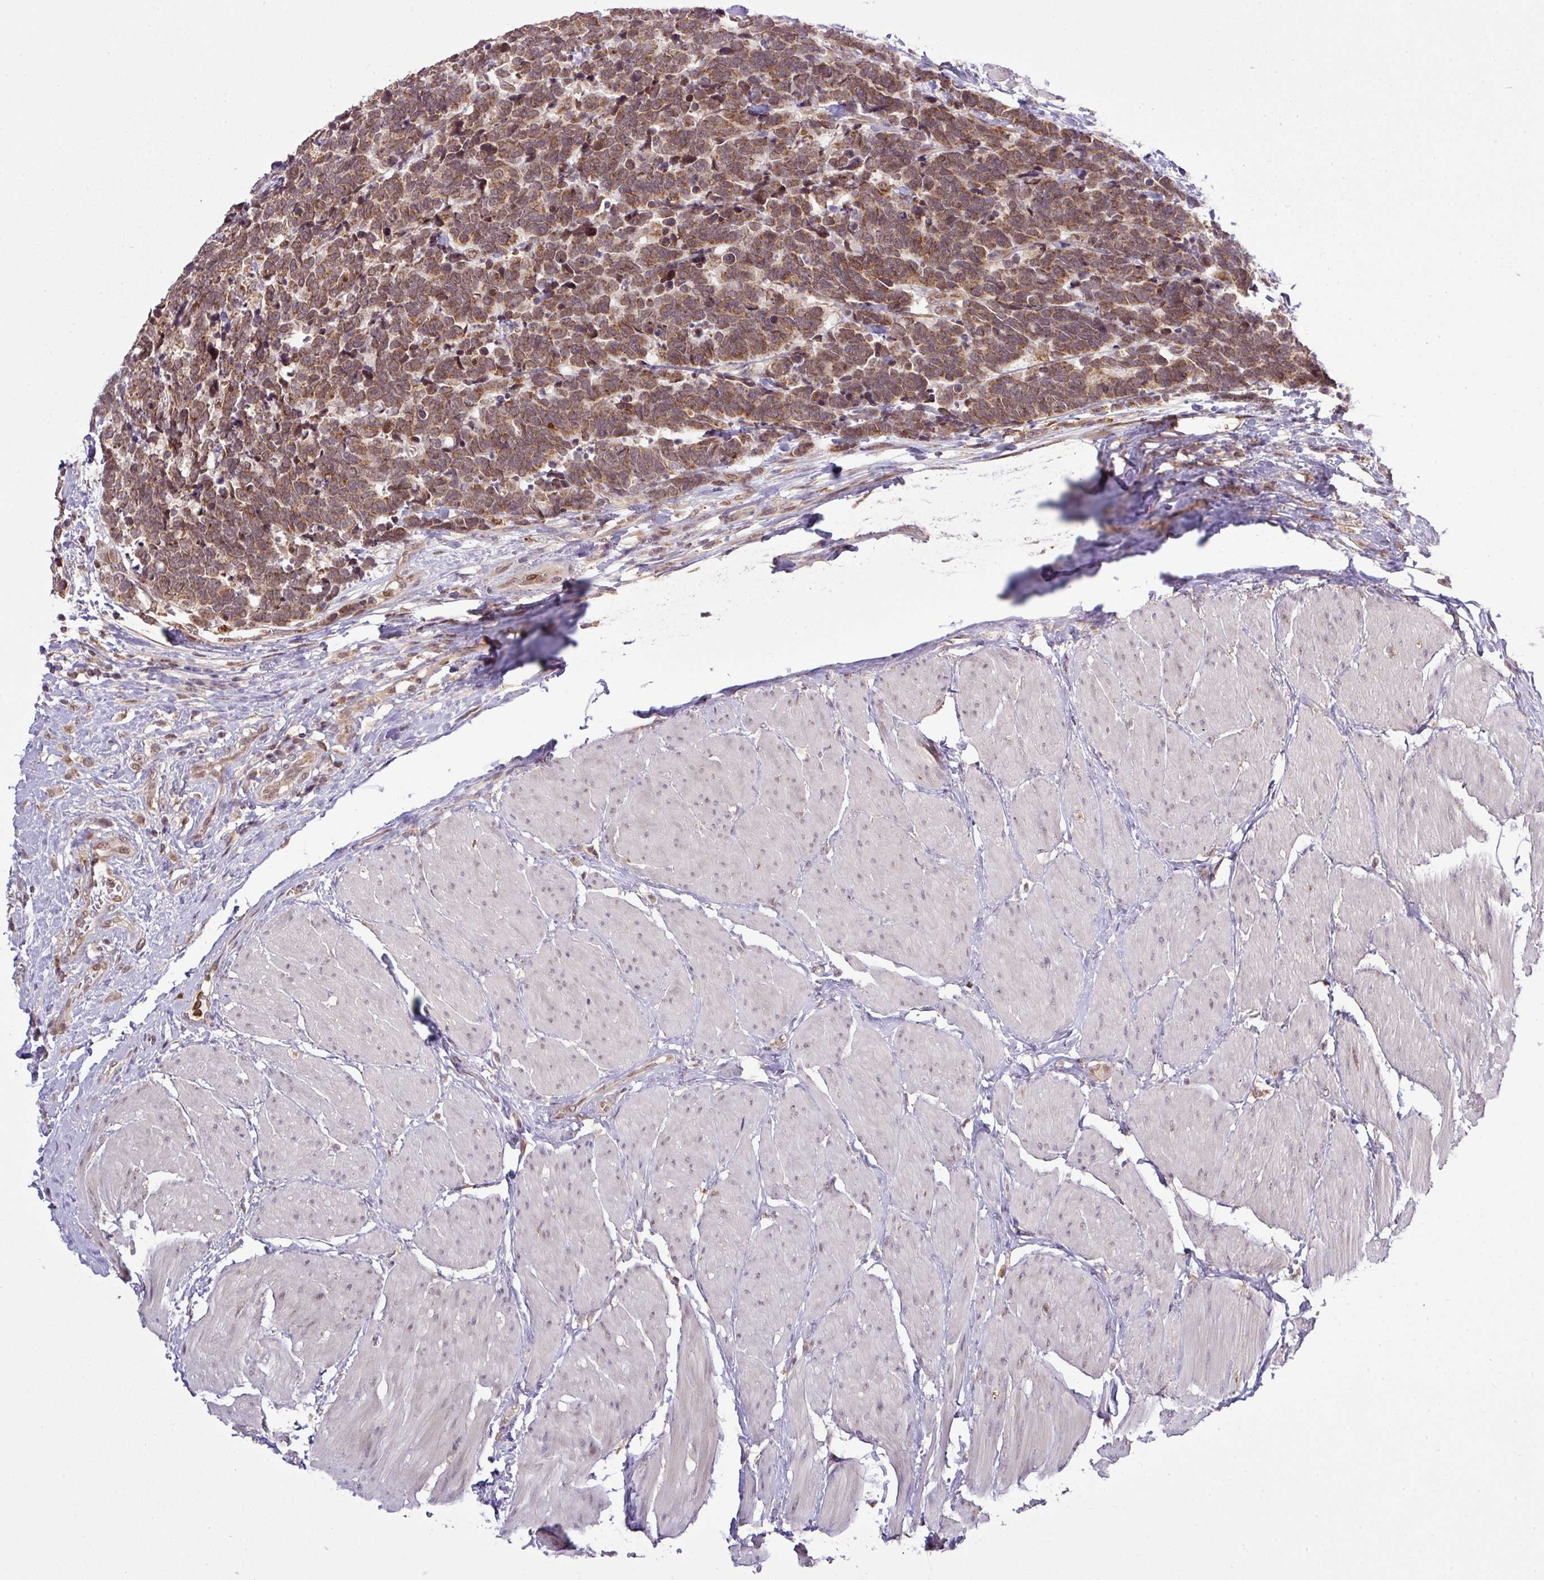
{"staining": {"intensity": "moderate", "quantity": ">75%", "location": "cytoplasmic/membranous"}, "tissue": "carcinoid", "cell_type": "Tumor cells", "image_type": "cancer", "snomed": [{"axis": "morphology", "description": "Carcinoma, NOS"}, {"axis": "morphology", "description": "Carcinoid, malignant, NOS"}, {"axis": "topography", "description": "Urinary bladder"}], "caption": "DAB (3,3'-diaminobenzidine) immunohistochemical staining of human carcinoid (malignant) reveals moderate cytoplasmic/membranous protein staining in approximately >75% of tumor cells.", "gene": "SMCO4", "patient": {"sex": "male", "age": 57}}